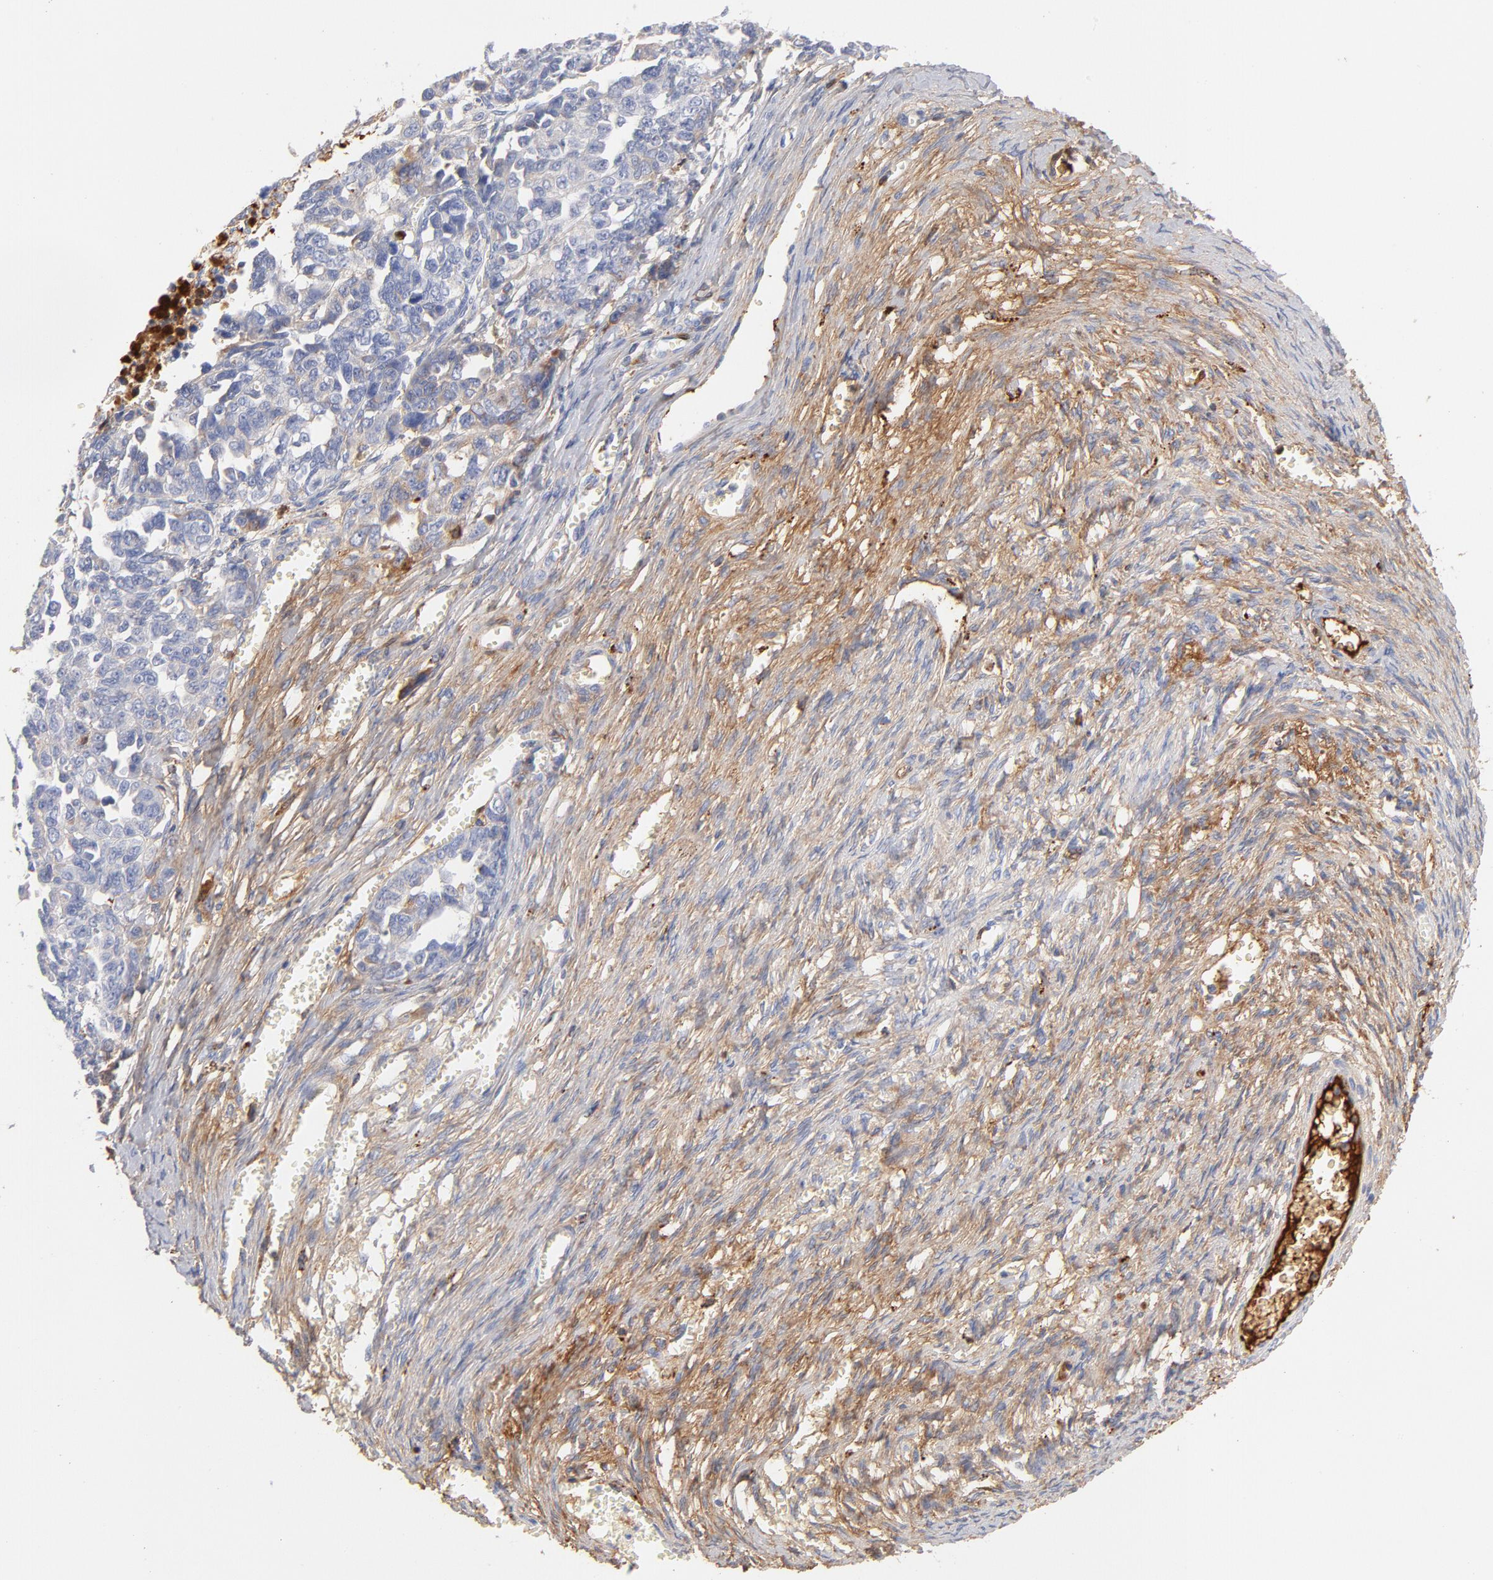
{"staining": {"intensity": "moderate", "quantity": "25%-75%", "location": "cytoplasmic/membranous"}, "tissue": "ovarian cancer", "cell_type": "Tumor cells", "image_type": "cancer", "snomed": [{"axis": "morphology", "description": "Cystadenocarcinoma, serous, NOS"}, {"axis": "topography", "description": "Ovary"}], "caption": "Immunohistochemical staining of ovarian cancer shows moderate cytoplasmic/membranous protein expression in approximately 25%-75% of tumor cells.", "gene": "C3", "patient": {"sex": "female", "age": 69}}